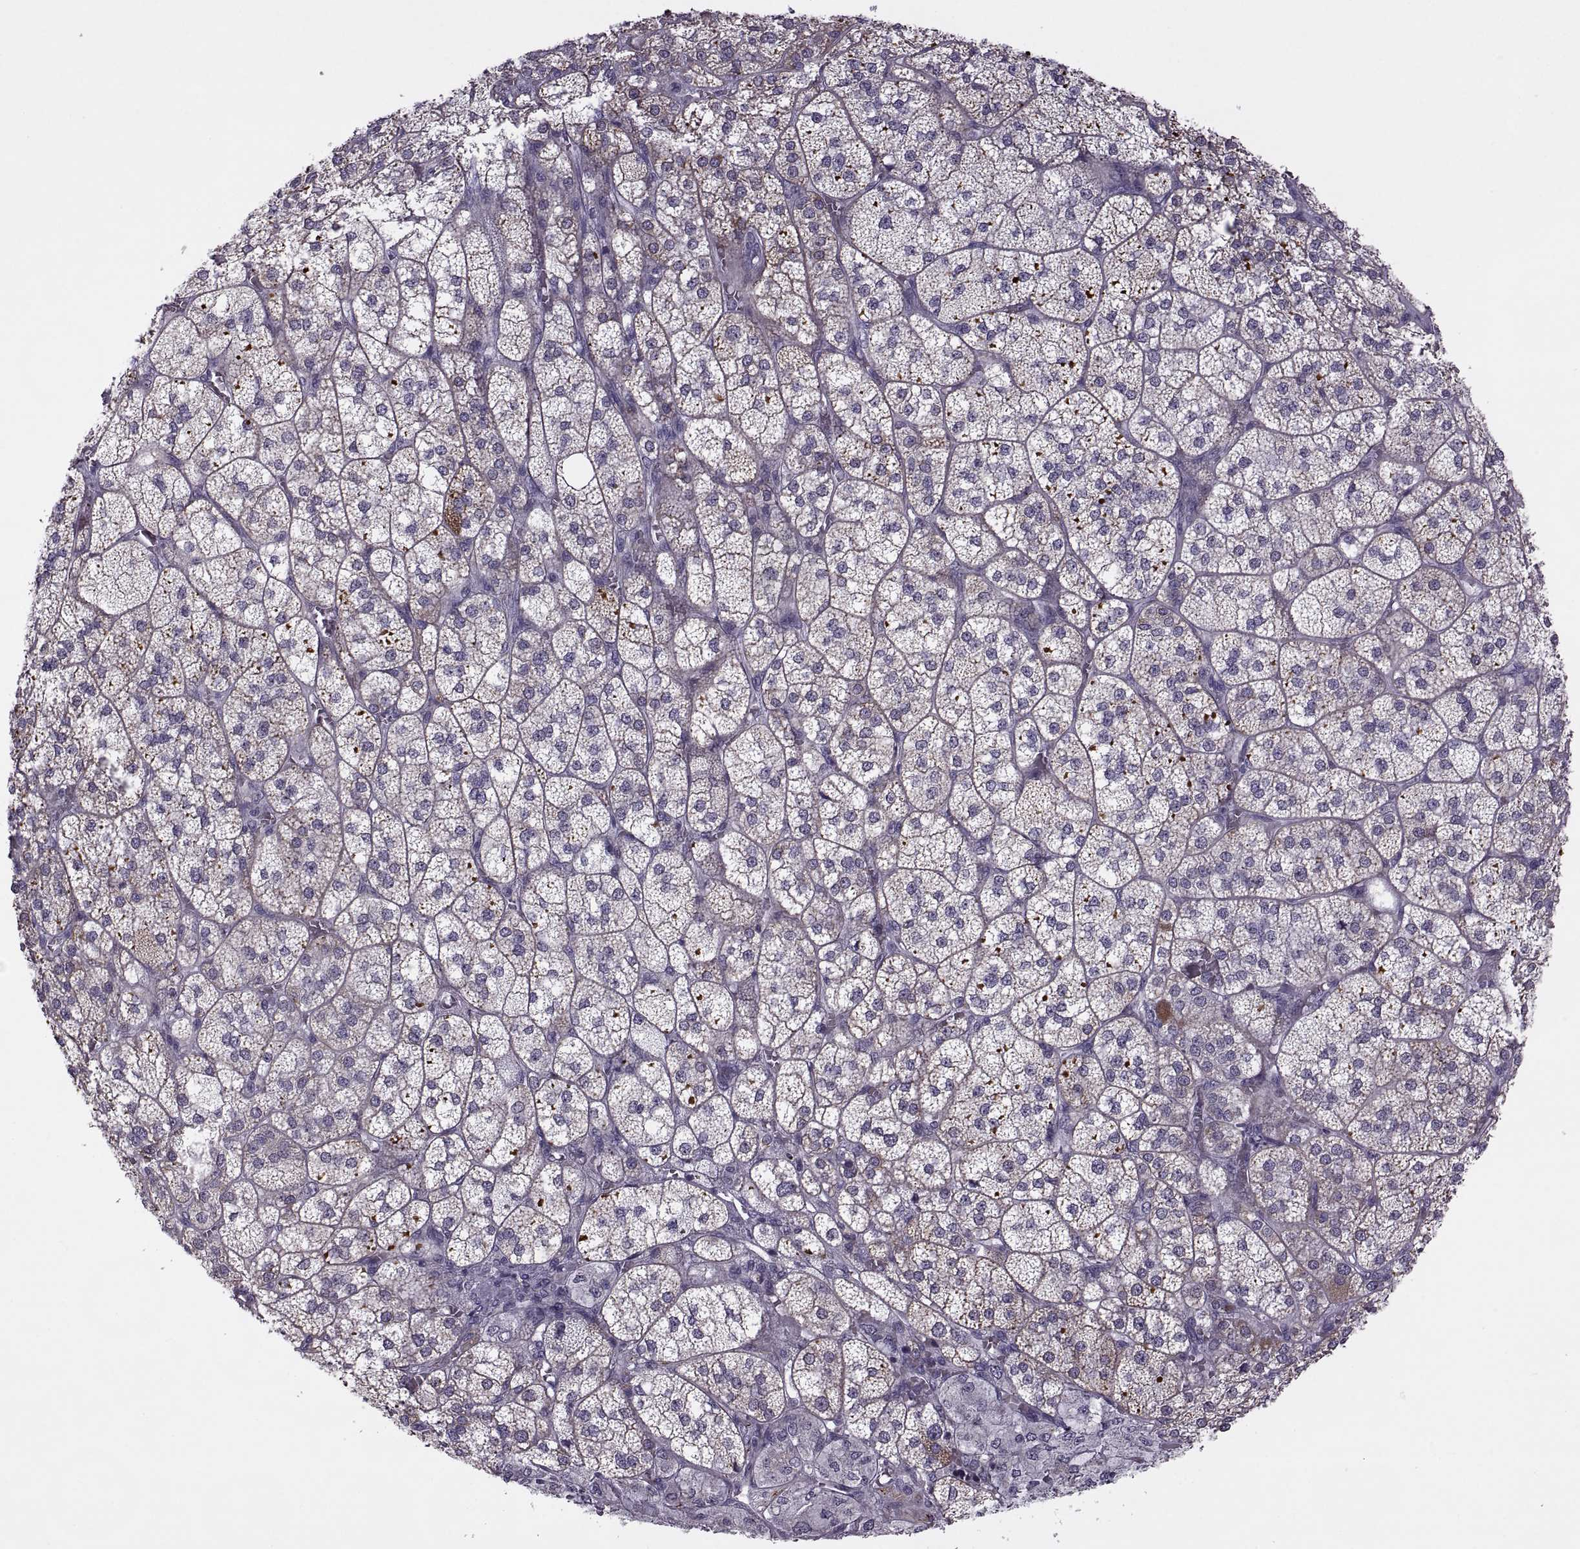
{"staining": {"intensity": "moderate", "quantity": "<25%", "location": "cytoplasmic/membranous"}, "tissue": "adrenal gland", "cell_type": "Glandular cells", "image_type": "normal", "snomed": [{"axis": "morphology", "description": "Normal tissue, NOS"}, {"axis": "topography", "description": "Adrenal gland"}], "caption": "An IHC photomicrograph of benign tissue is shown. Protein staining in brown shows moderate cytoplasmic/membranous positivity in adrenal gland within glandular cells. The staining was performed using DAB (3,3'-diaminobenzidine), with brown indicating positive protein expression. Nuclei are stained blue with hematoxylin.", "gene": "RIPK4", "patient": {"sex": "female", "age": 60}}